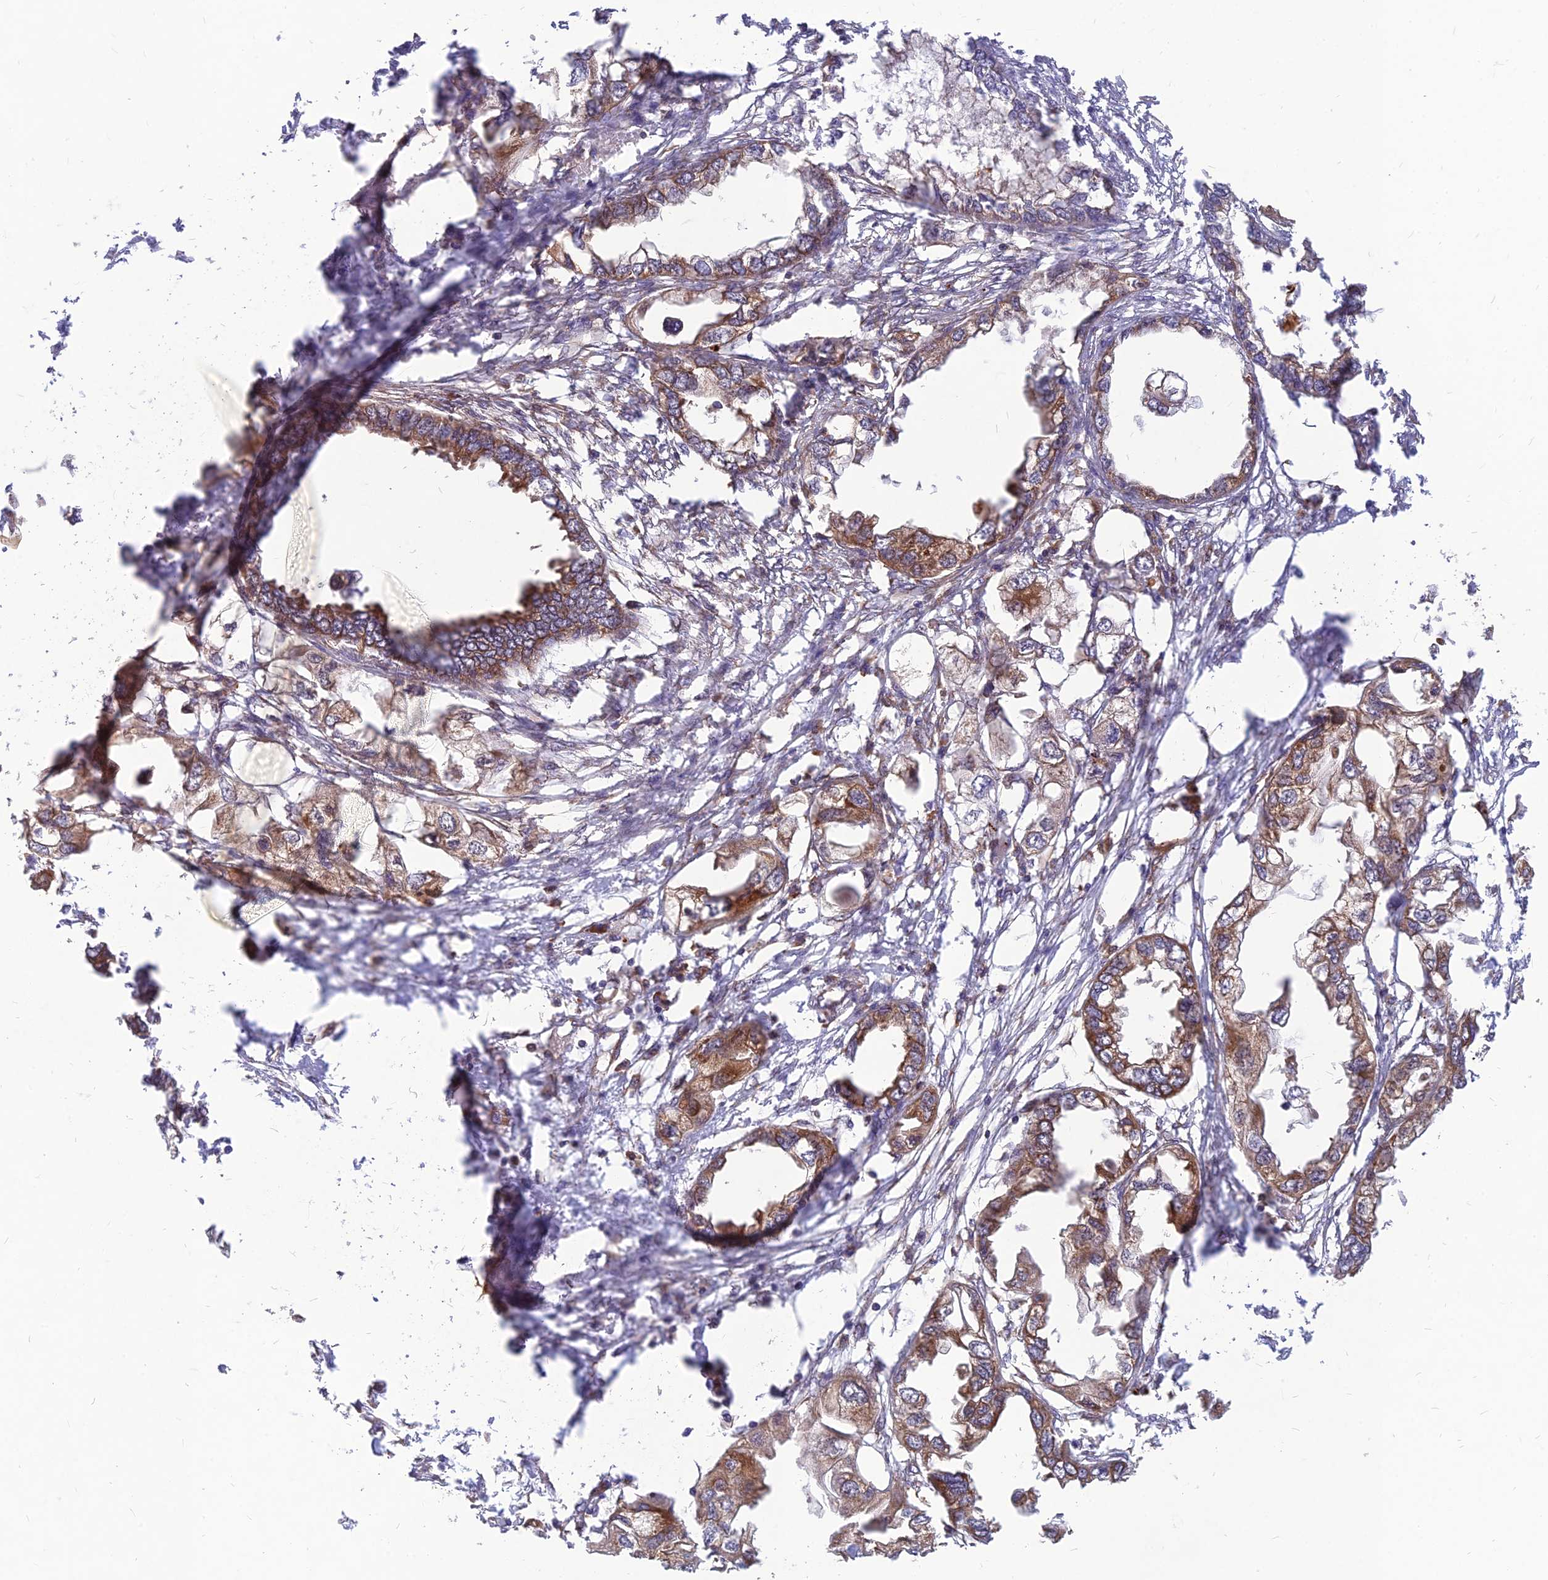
{"staining": {"intensity": "moderate", "quantity": ">75%", "location": "cytoplasmic/membranous"}, "tissue": "endometrial cancer", "cell_type": "Tumor cells", "image_type": "cancer", "snomed": [{"axis": "morphology", "description": "Adenocarcinoma, NOS"}, {"axis": "morphology", "description": "Adenocarcinoma, metastatic, NOS"}, {"axis": "topography", "description": "Adipose tissue"}, {"axis": "topography", "description": "Endometrium"}], "caption": "Protein expression by IHC demonstrates moderate cytoplasmic/membranous expression in about >75% of tumor cells in endometrial metastatic adenocarcinoma.", "gene": "RELCH", "patient": {"sex": "female", "age": 67}}